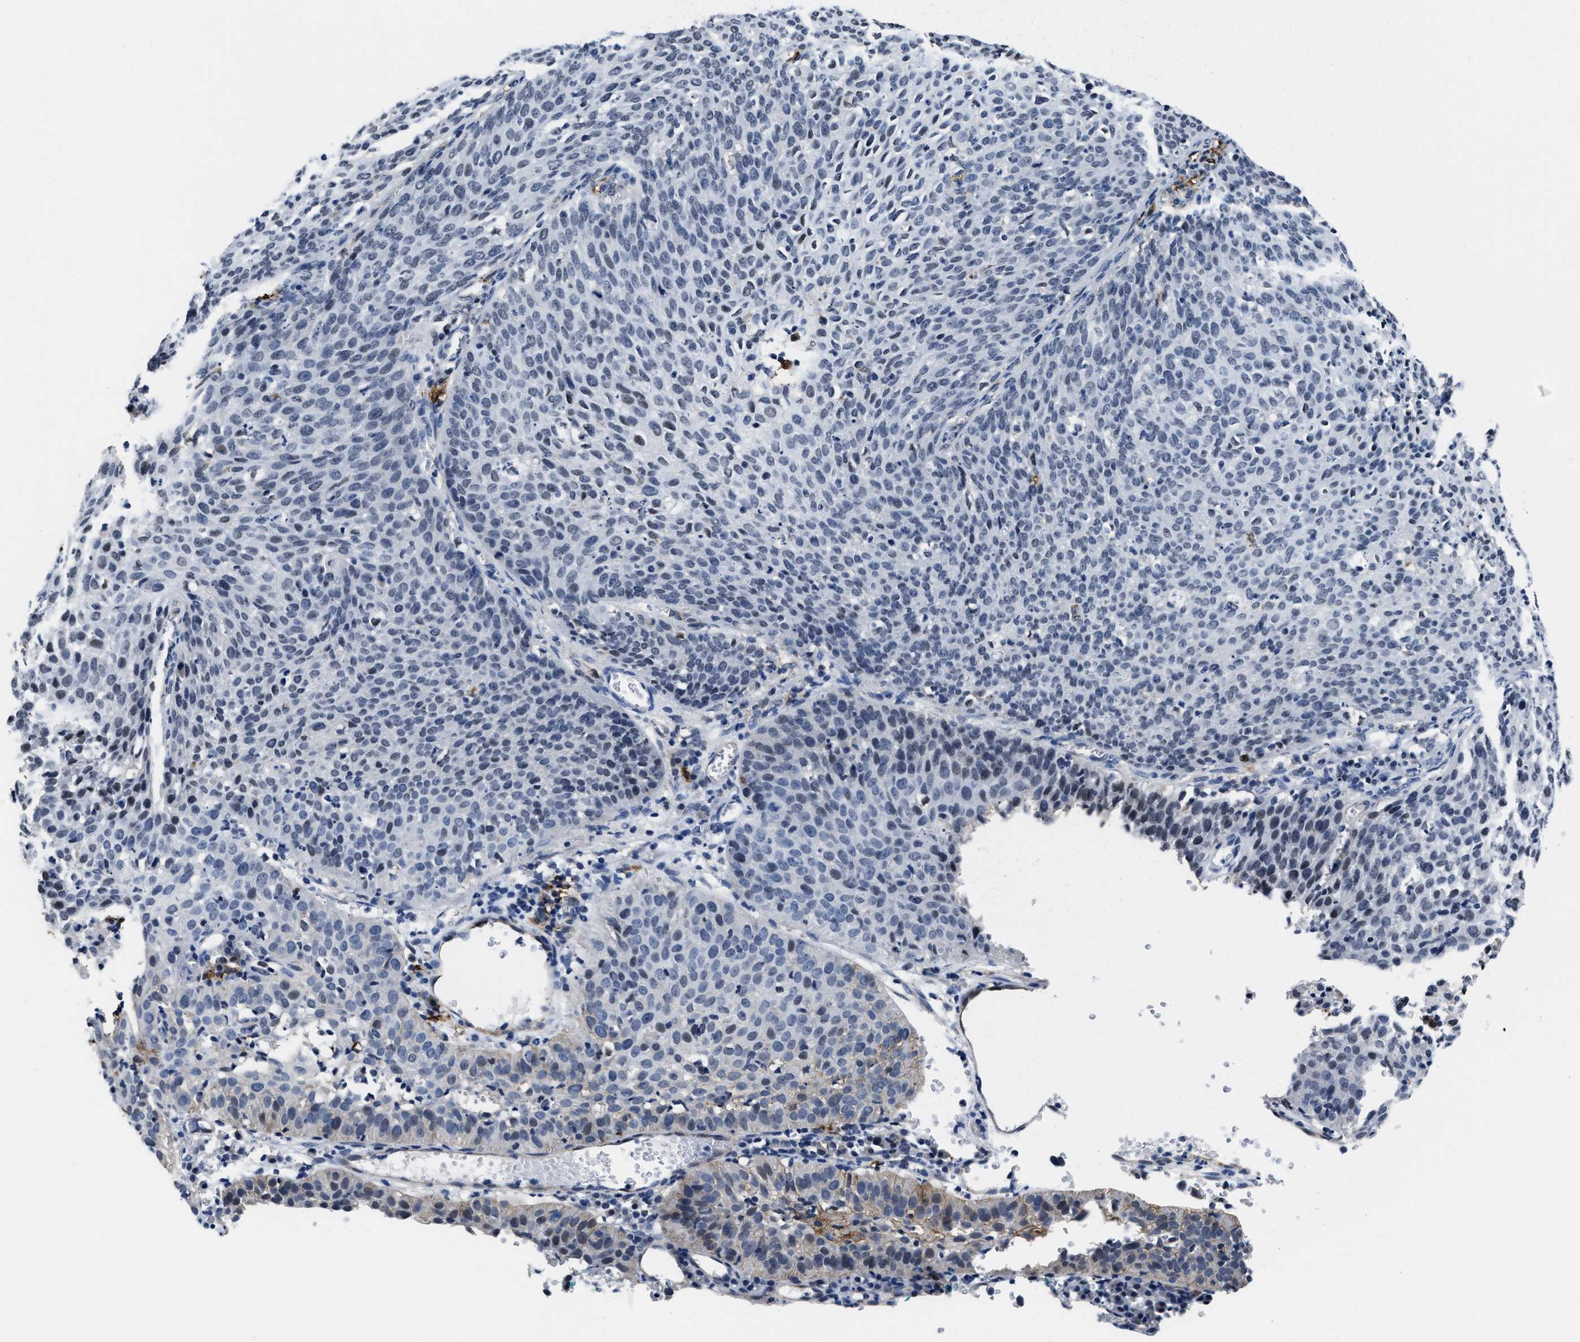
{"staining": {"intensity": "negative", "quantity": "none", "location": "none"}, "tissue": "cervical cancer", "cell_type": "Tumor cells", "image_type": "cancer", "snomed": [{"axis": "morphology", "description": "Squamous cell carcinoma, NOS"}, {"axis": "topography", "description": "Cervix"}], "caption": "DAB immunohistochemical staining of squamous cell carcinoma (cervical) demonstrates no significant staining in tumor cells.", "gene": "MARCKSL1", "patient": {"sex": "female", "age": 38}}